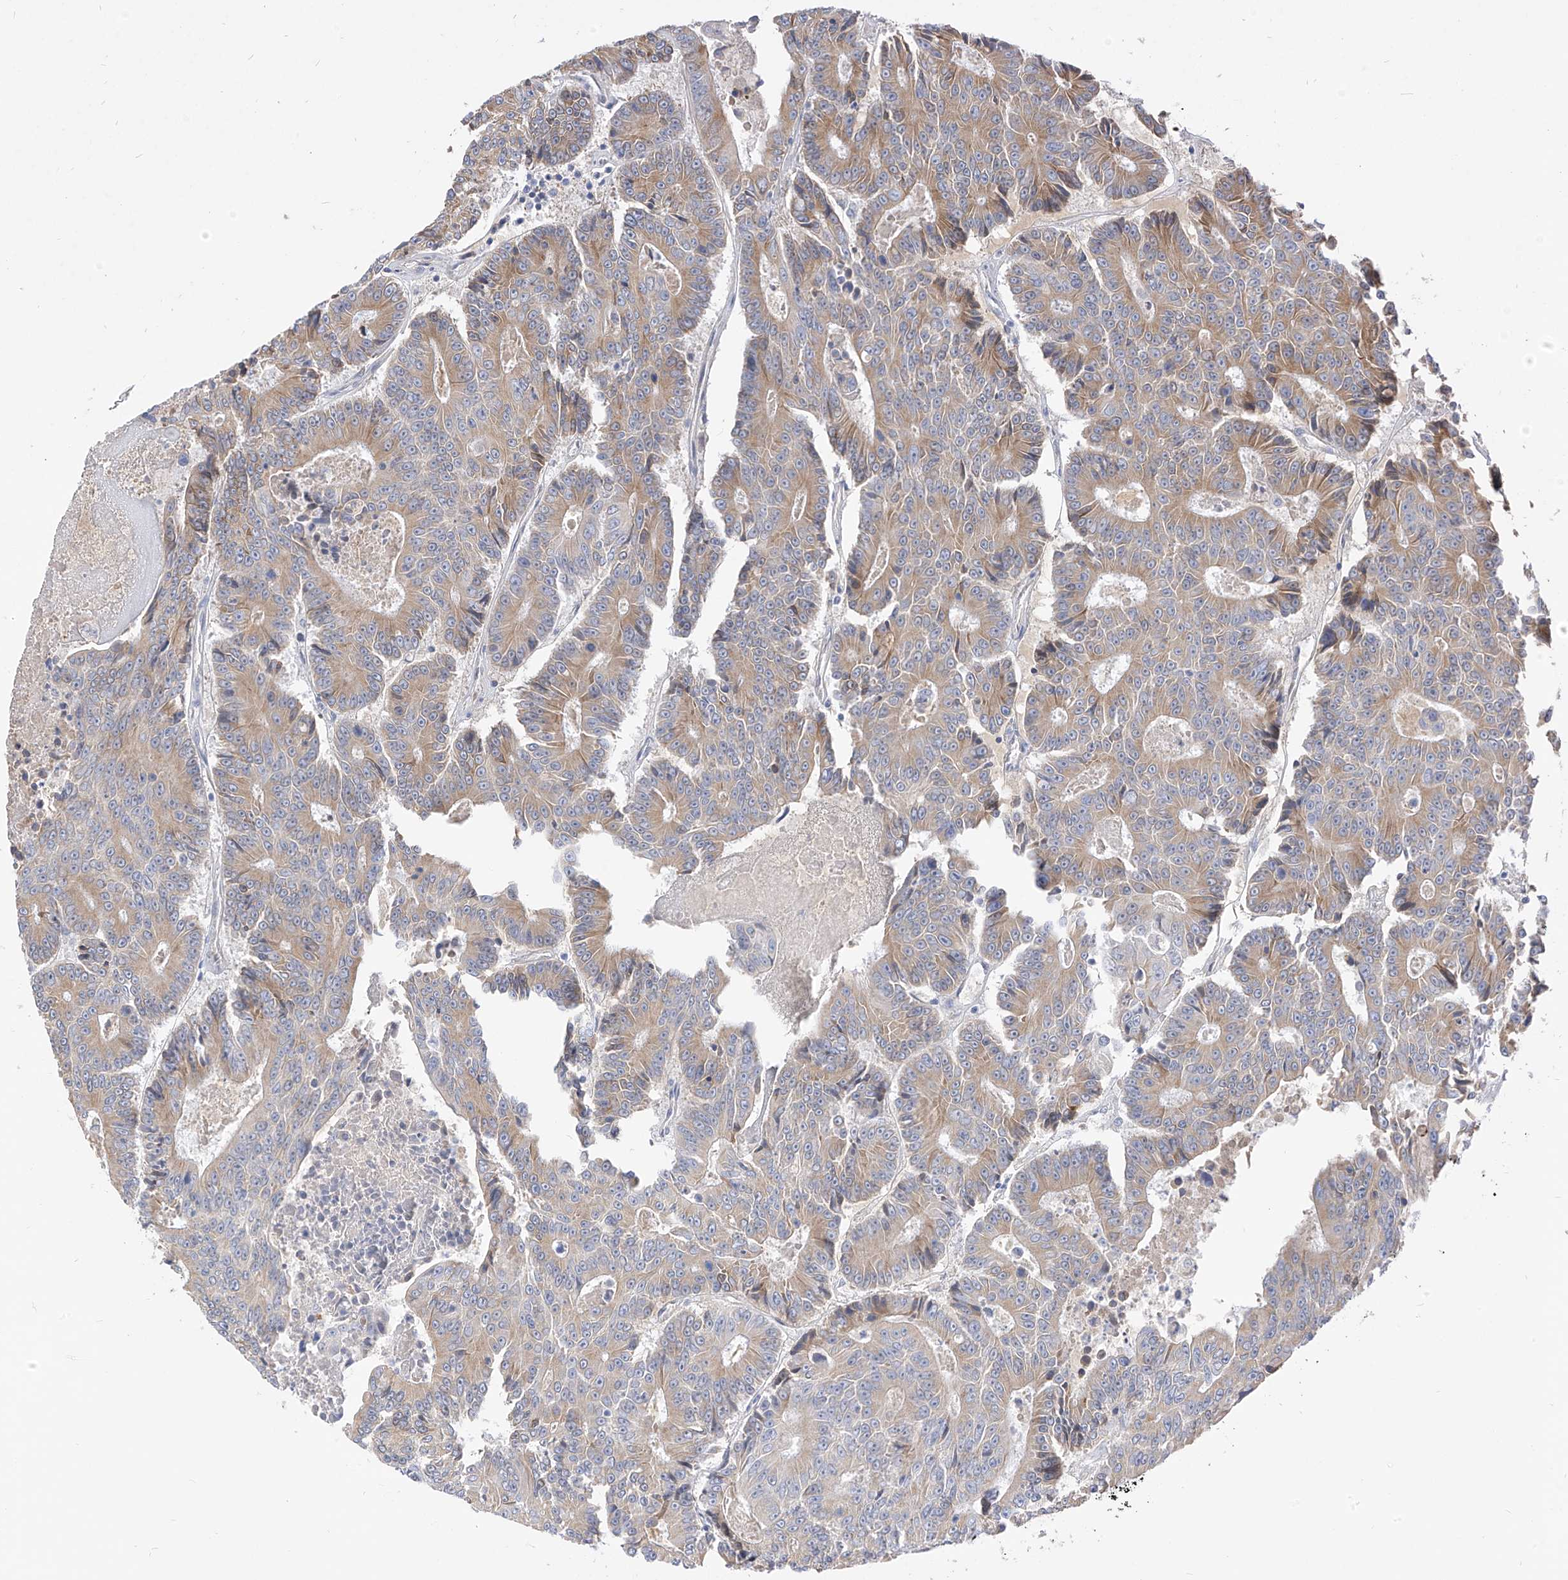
{"staining": {"intensity": "moderate", "quantity": ">75%", "location": "cytoplasmic/membranous"}, "tissue": "colorectal cancer", "cell_type": "Tumor cells", "image_type": "cancer", "snomed": [{"axis": "morphology", "description": "Adenocarcinoma, NOS"}, {"axis": "topography", "description": "Colon"}], "caption": "Immunohistochemistry (DAB (3,3'-diaminobenzidine)) staining of human colorectal cancer exhibits moderate cytoplasmic/membranous protein expression in about >75% of tumor cells. (DAB (3,3'-diaminobenzidine) IHC with brightfield microscopy, high magnification).", "gene": "RASA2", "patient": {"sex": "male", "age": 83}}